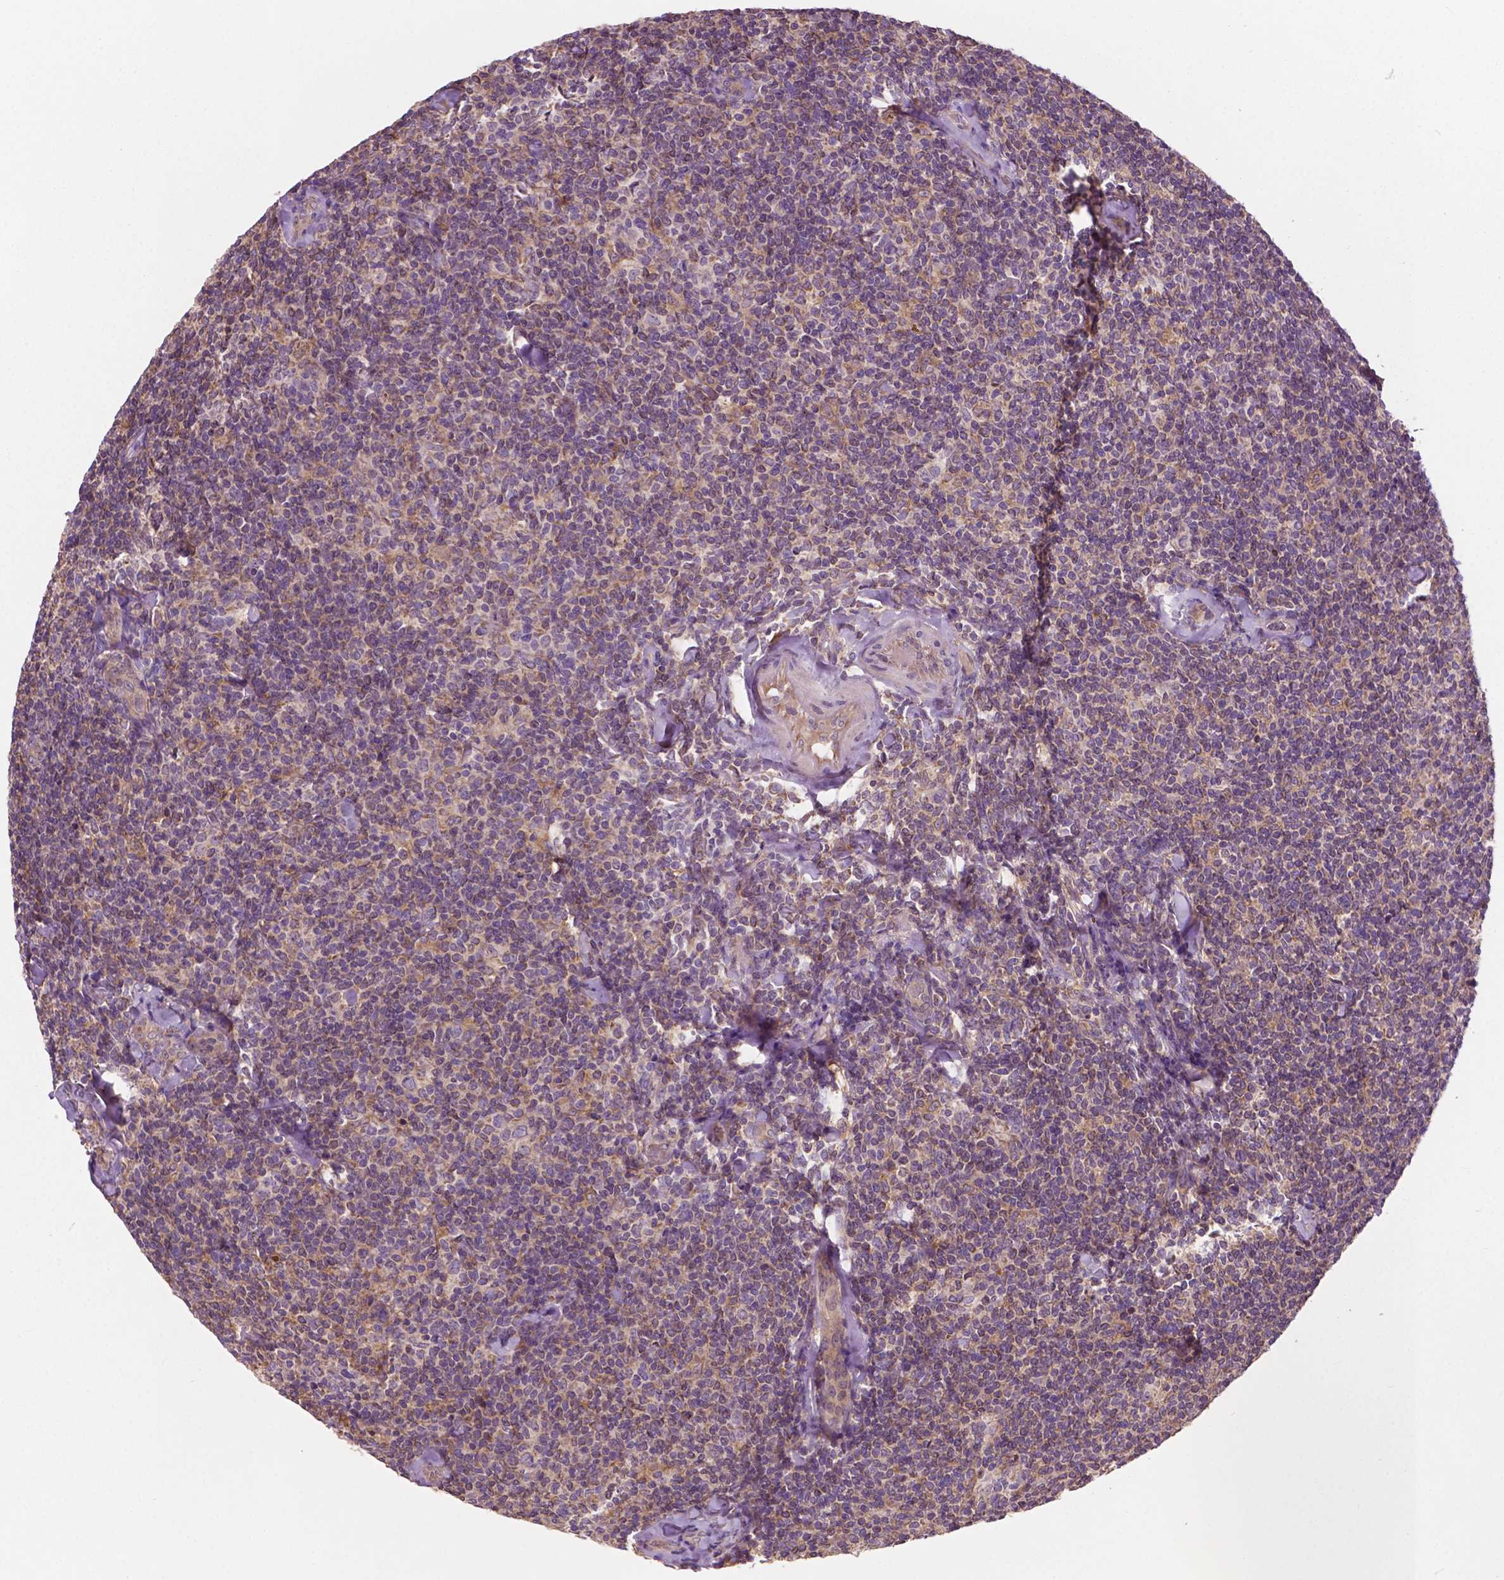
{"staining": {"intensity": "negative", "quantity": "none", "location": "none"}, "tissue": "lymphoma", "cell_type": "Tumor cells", "image_type": "cancer", "snomed": [{"axis": "morphology", "description": "Malignant lymphoma, non-Hodgkin's type, Low grade"}, {"axis": "topography", "description": "Lymph node"}], "caption": "IHC of human low-grade malignant lymphoma, non-Hodgkin's type displays no expression in tumor cells. Brightfield microscopy of immunohistochemistry (IHC) stained with DAB (3,3'-diaminobenzidine) (brown) and hematoxylin (blue), captured at high magnification.", "gene": "GJA9", "patient": {"sex": "female", "age": 56}}